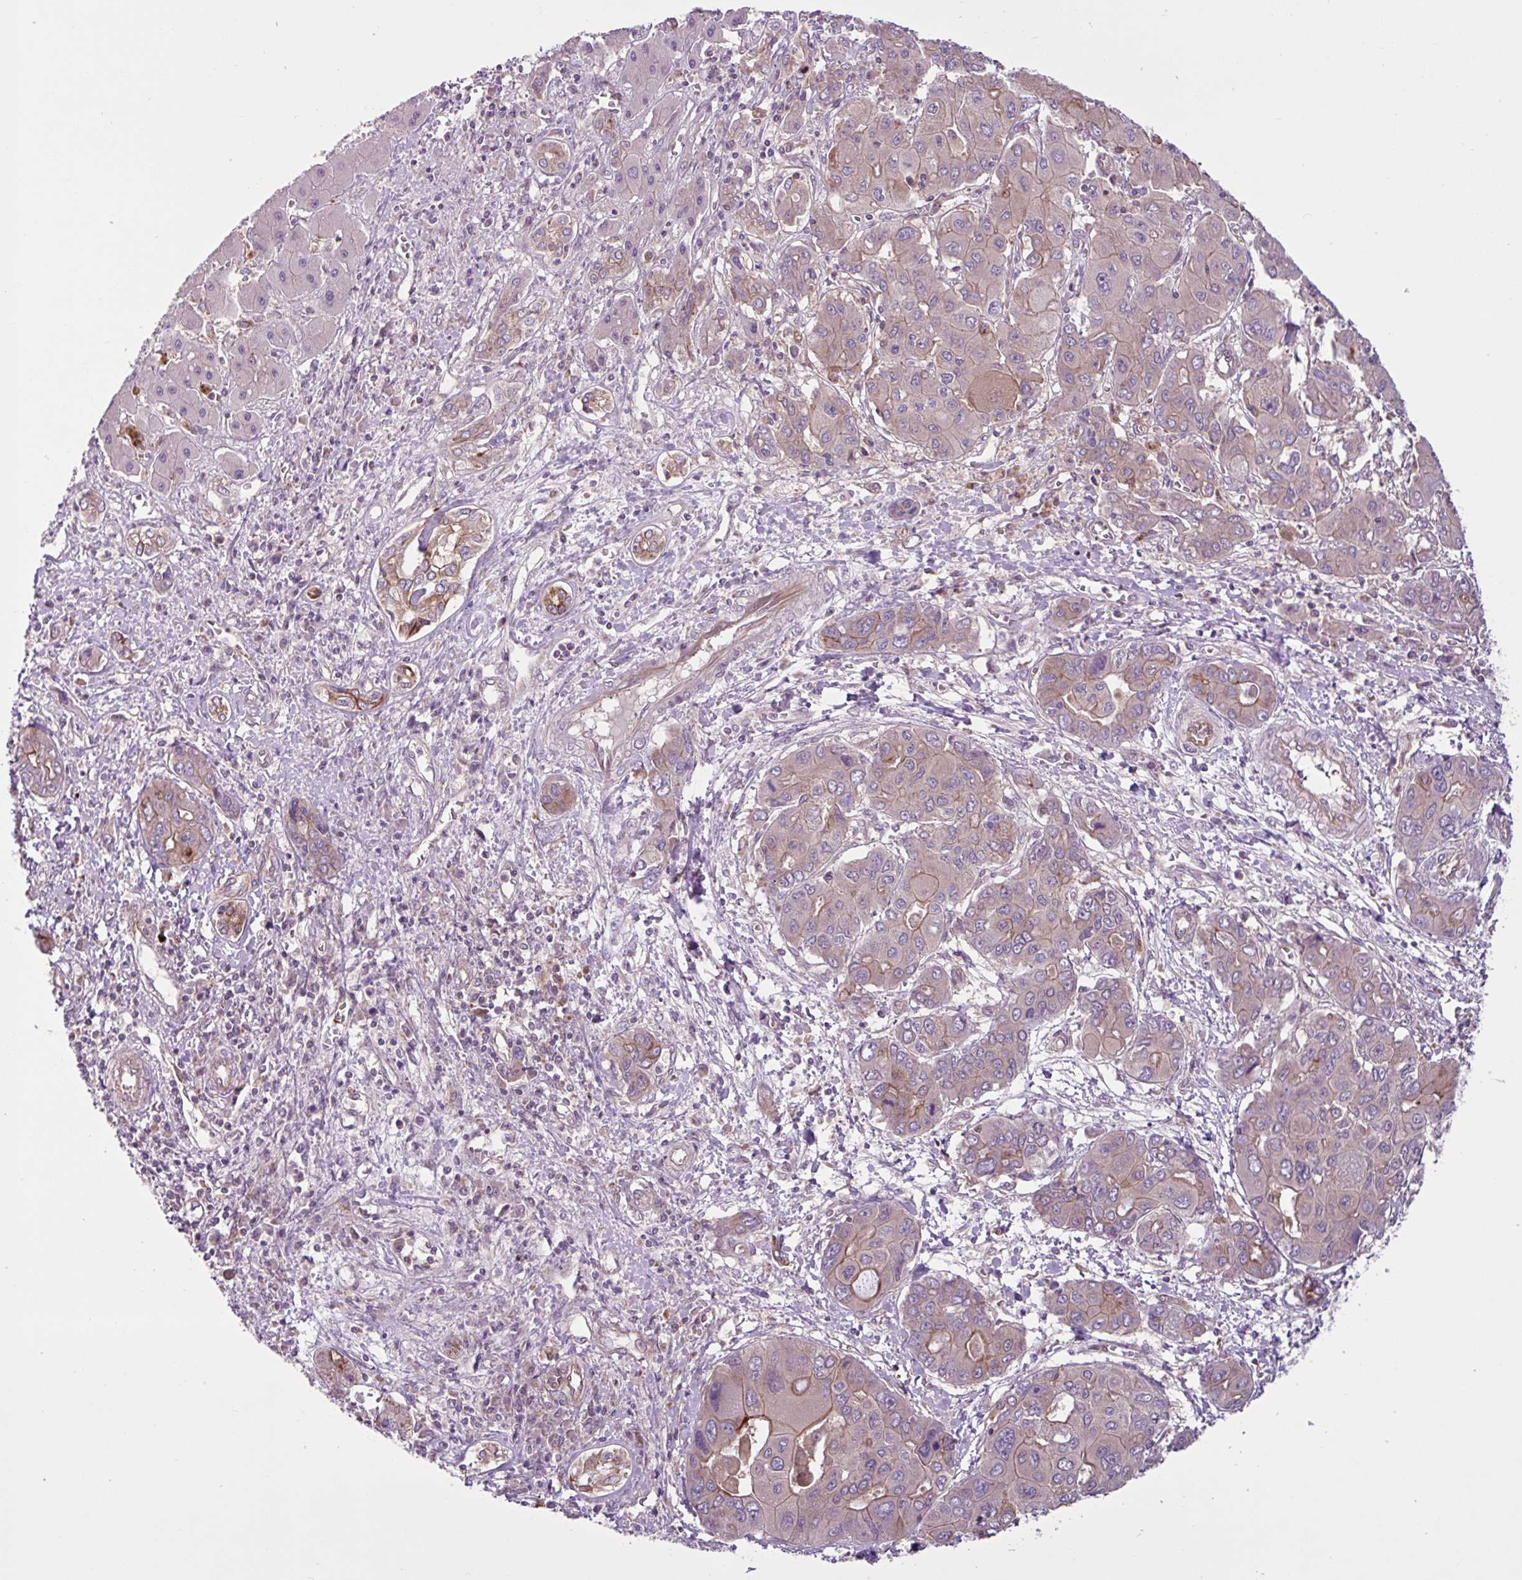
{"staining": {"intensity": "moderate", "quantity": "25%-75%", "location": "cytoplasmic/membranous"}, "tissue": "liver cancer", "cell_type": "Tumor cells", "image_type": "cancer", "snomed": [{"axis": "morphology", "description": "Cholangiocarcinoma"}, {"axis": "topography", "description": "Liver"}], "caption": "A high-resolution histopathology image shows IHC staining of liver cancer, which shows moderate cytoplasmic/membranous expression in approximately 25%-75% of tumor cells. The protein is stained brown, and the nuclei are stained in blue (DAB IHC with brightfield microscopy, high magnification).", "gene": "GLTP", "patient": {"sex": "male", "age": 67}}